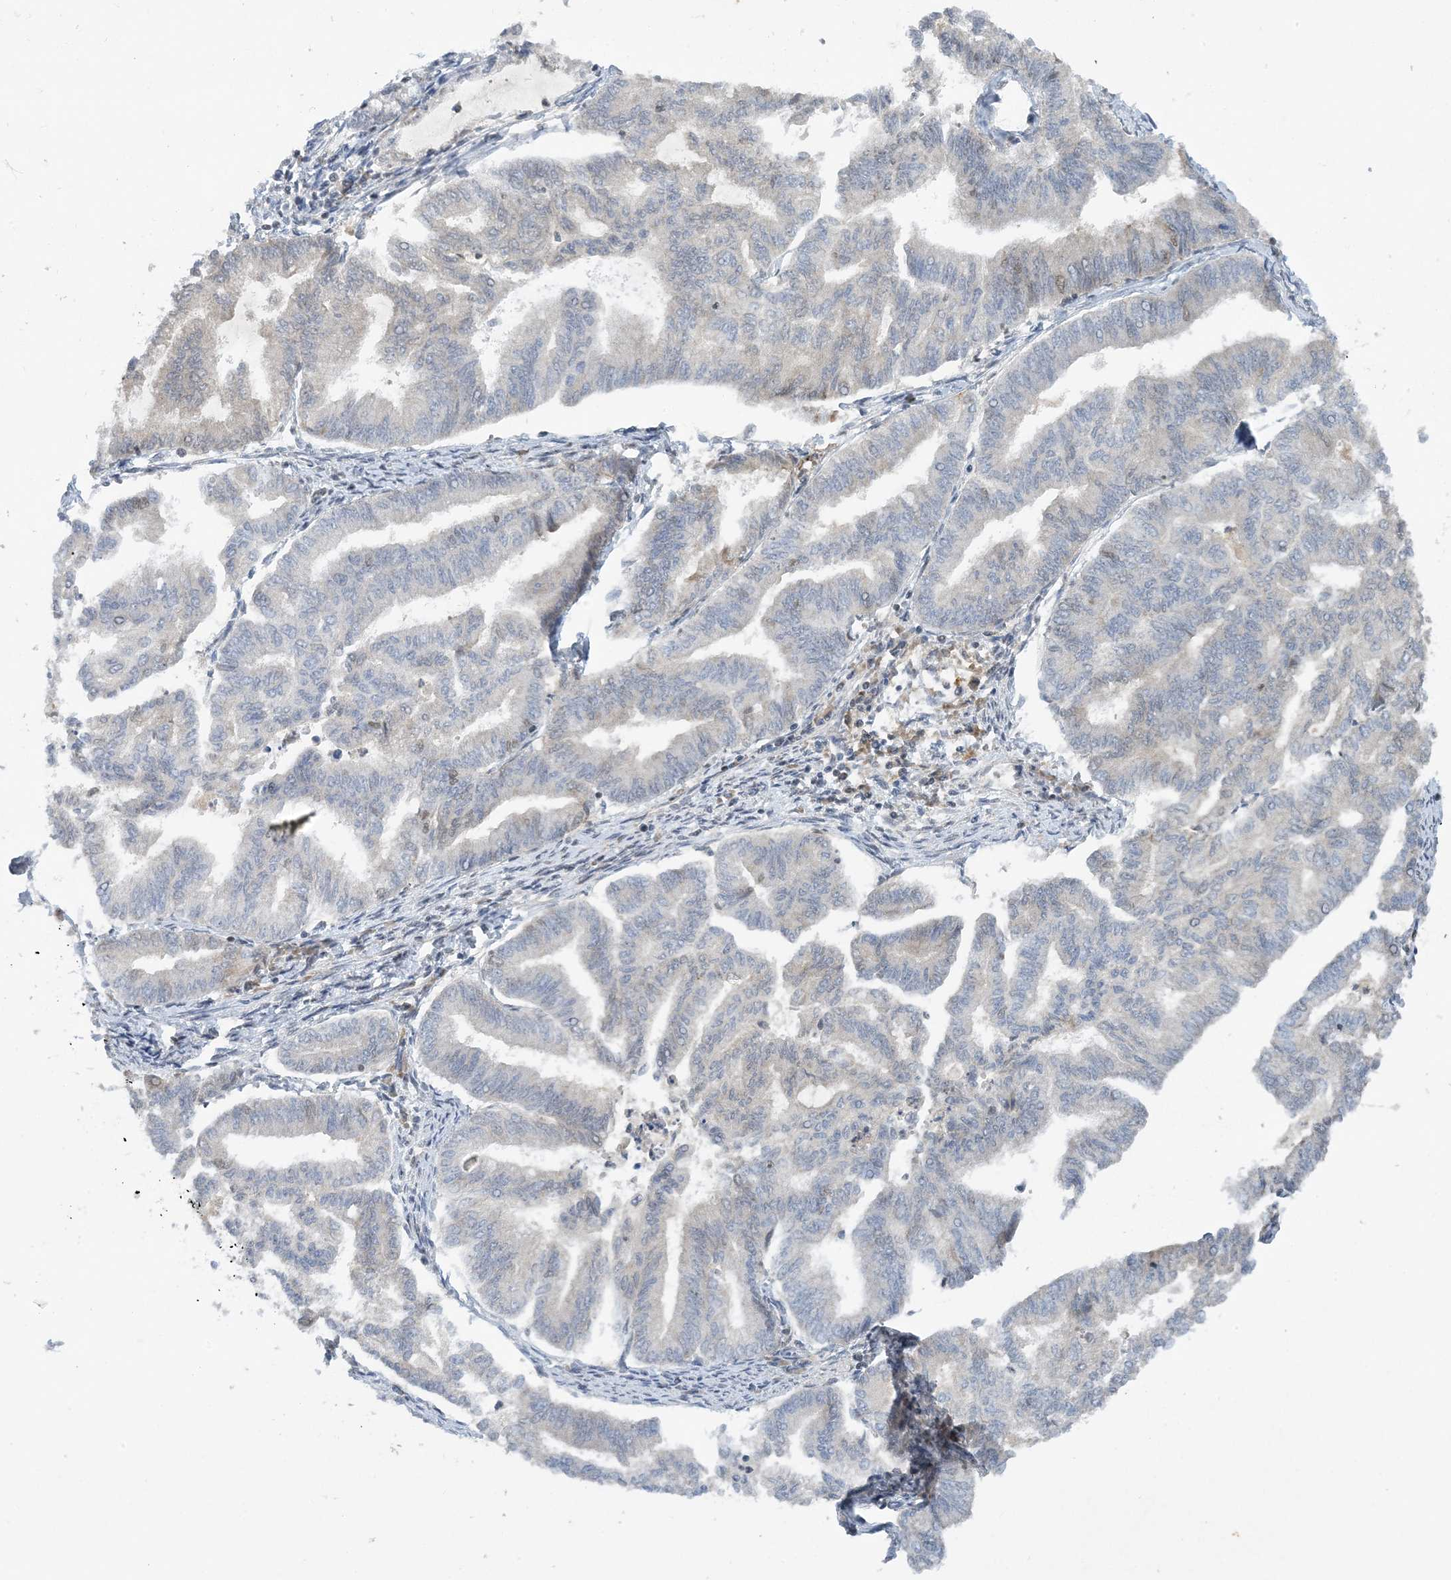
{"staining": {"intensity": "negative", "quantity": "none", "location": "none"}, "tissue": "endometrial cancer", "cell_type": "Tumor cells", "image_type": "cancer", "snomed": [{"axis": "morphology", "description": "Adenocarcinoma, NOS"}, {"axis": "topography", "description": "Endometrium"}], "caption": "Immunohistochemistry (IHC) image of endometrial cancer (adenocarcinoma) stained for a protein (brown), which displays no staining in tumor cells.", "gene": "ACYP2", "patient": {"sex": "female", "age": 79}}